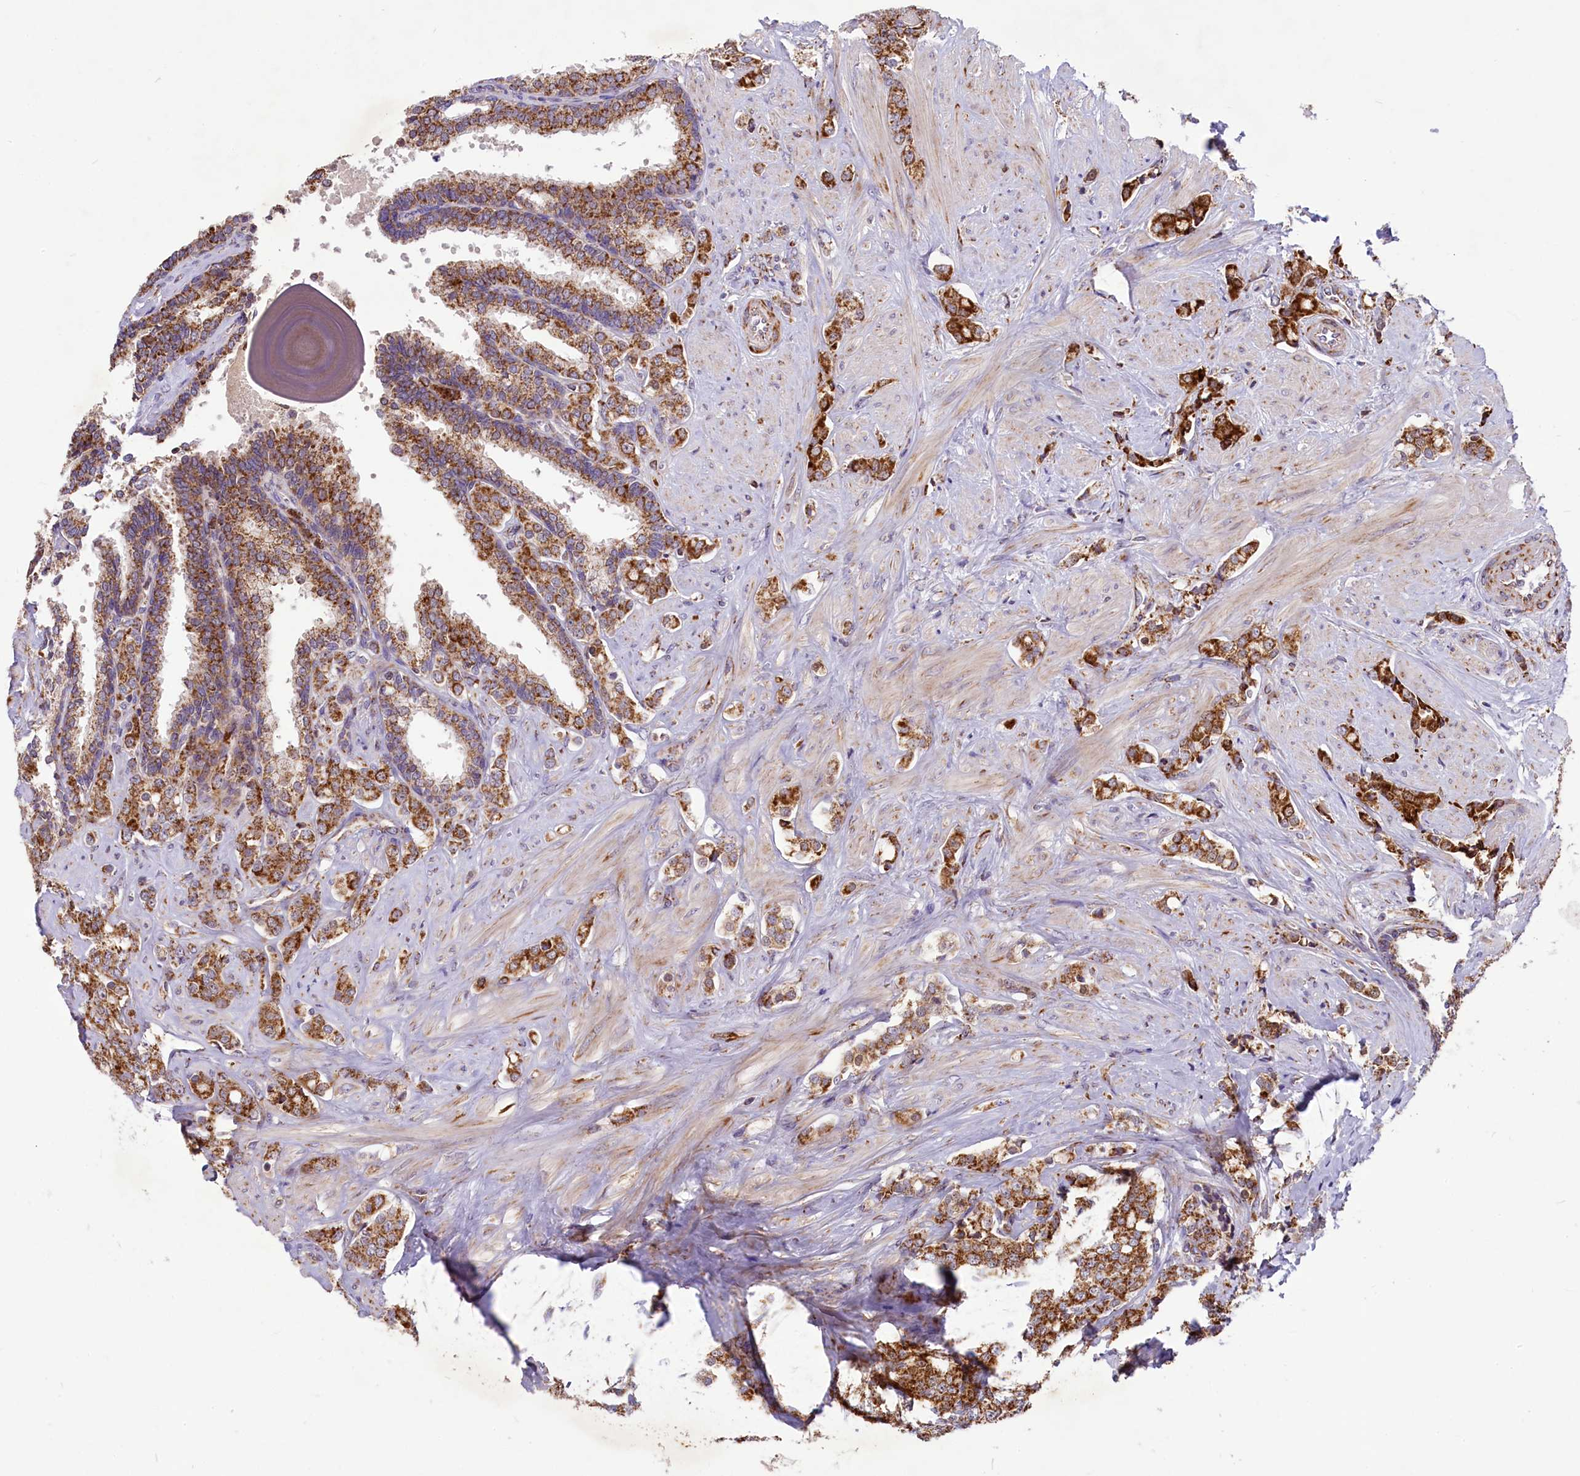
{"staining": {"intensity": "strong", "quantity": ">75%", "location": "cytoplasmic/membranous"}, "tissue": "prostate cancer", "cell_type": "Tumor cells", "image_type": "cancer", "snomed": [{"axis": "morphology", "description": "Adenocarcinoma, High grade"}, {"axis": "topography", "description": "Prostate"}], "caption": "Immunohistochemistry (IHC) (DAB (3,3'-diaminobenzidine)) staining of human high-grade adenocarcinoma (prostate) exhibits strong cytoplasmic/membranous protein positivity in about >75% of tumor cells.", "gene": "COX17", "patient": {"sex": "male", "age": 62}}